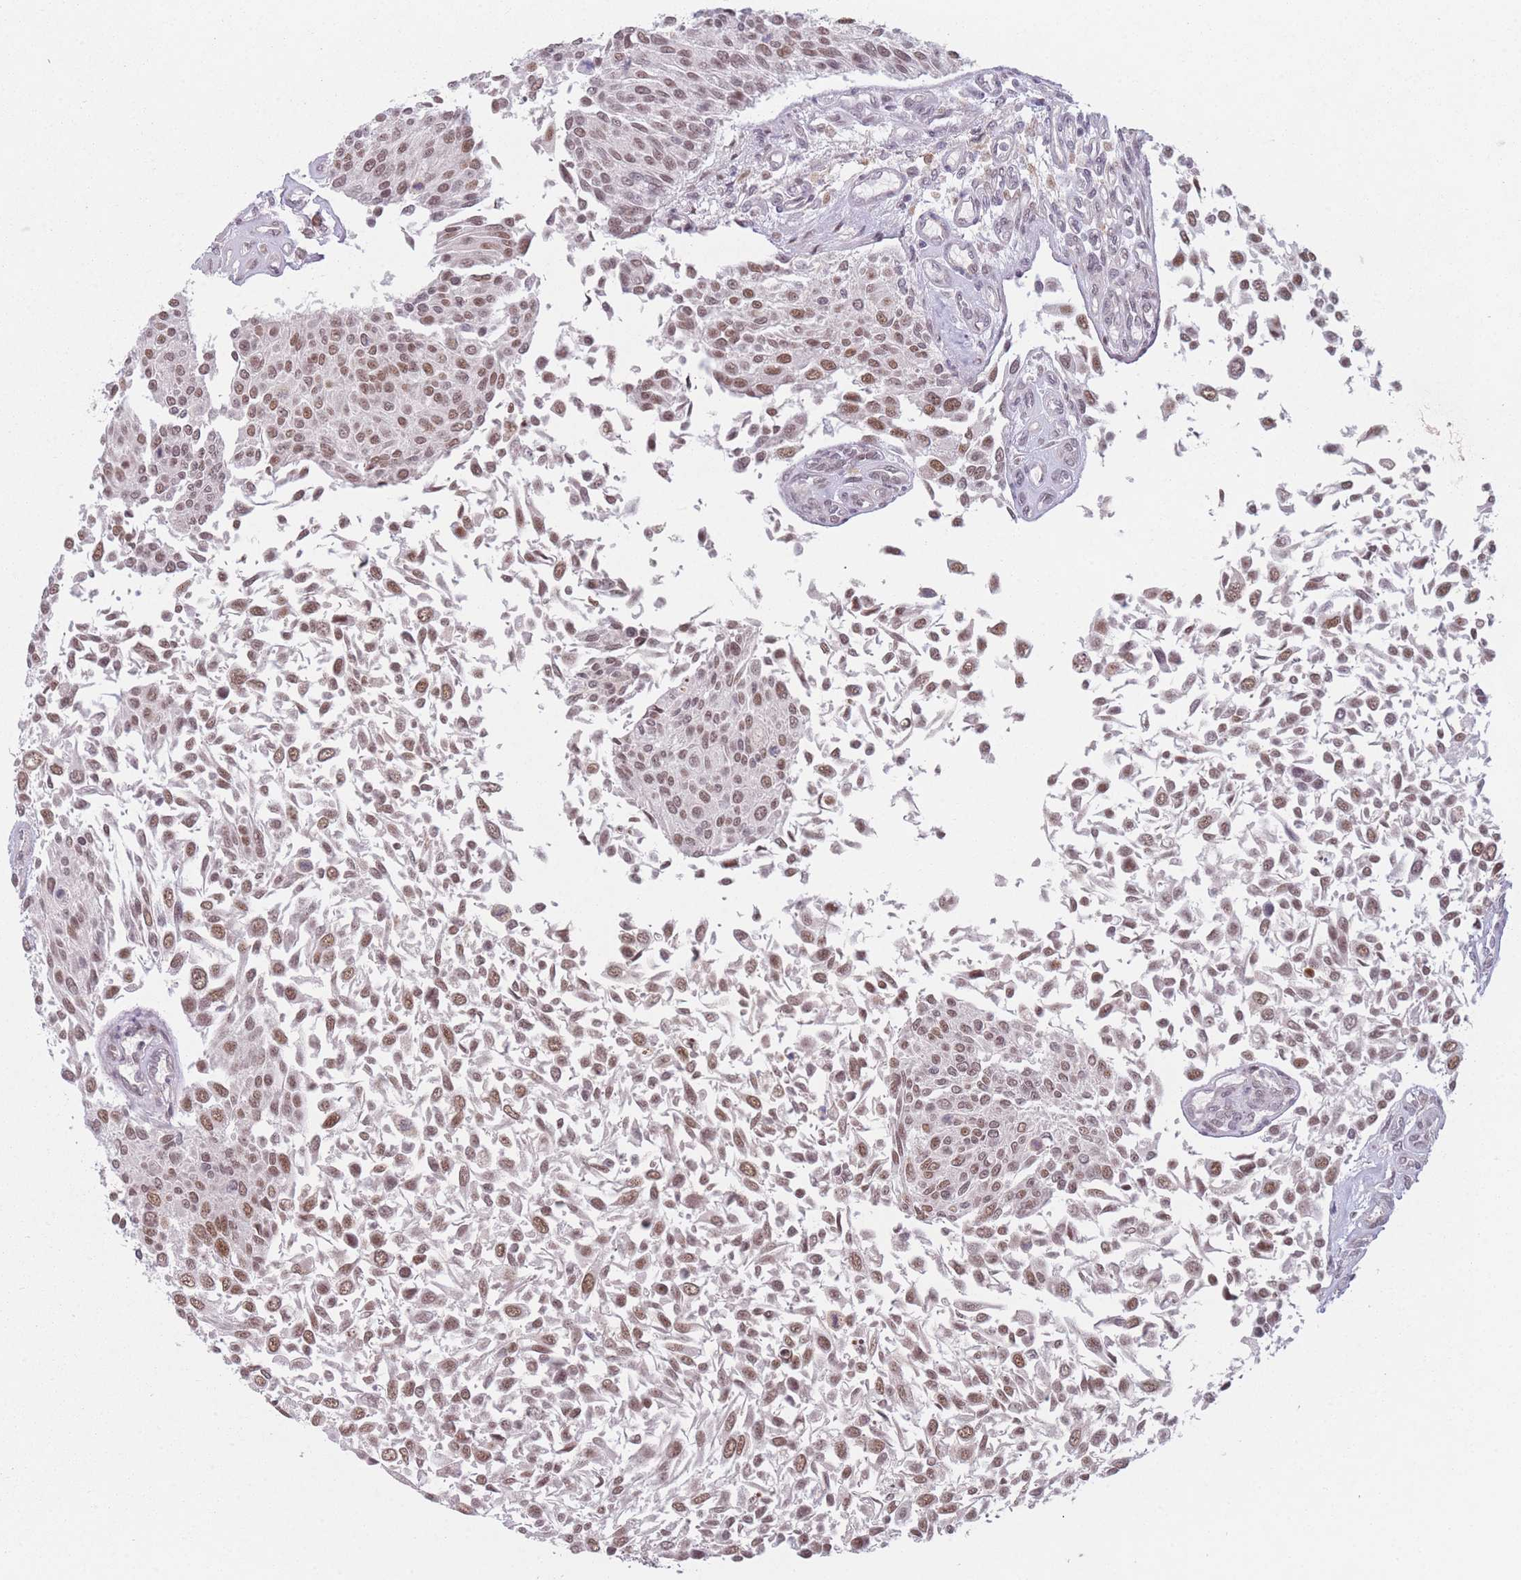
{"staining": {"intensity": "moderate", "quantity": ">75%", "location": "cytoplasmic/membranous"}, "tissue": "urothelial cancer", "cell_type": "Tumor cells", "image_type": "cancer", "snomed": [{"axis": "morphology", "description": "Urothelial carcinoma, NOS"}, {"axis": "topography", "description": "Urinary bladder"}], "caption": "DAB (3,3'-diaminobenzidine) immunohistochemical staining of human transitional cell carcinoma exhibits moderate cytoplasmic/membranous protein positivity in approximately >75% of tumor cells. The staining is performed using DAB brown chromogen to label protein expression. The nuclei are counter-stained blue using hematoxylin.", "gene": "SUPT6H", "patient": {"sex": "male", "age": 55}}